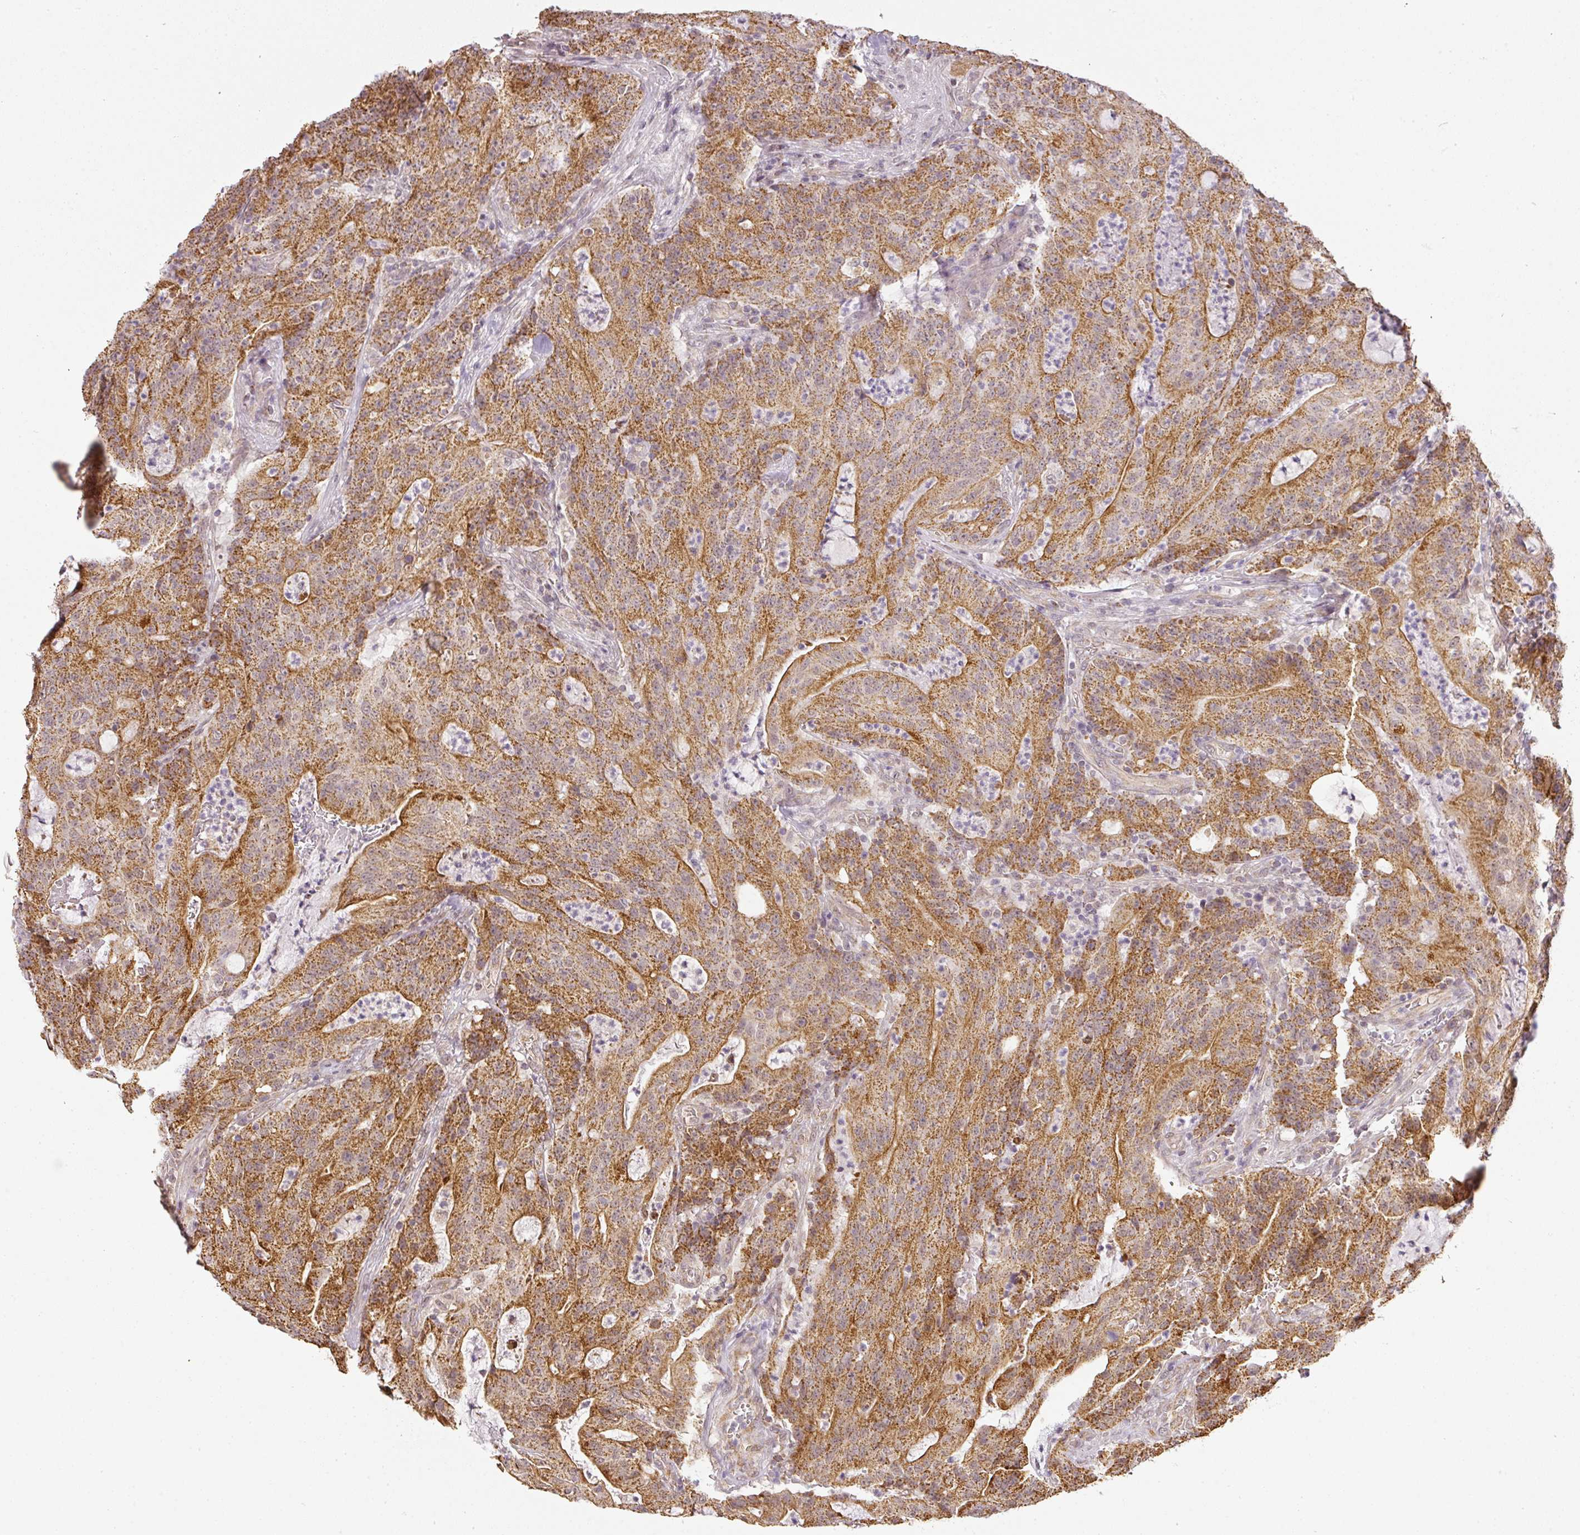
{"staining": {"intensity": "moderate", "quantity": ">75%", "location": "cytoplasmic/membranous"}, "tissue": "colorectal cancer", "cell_type": "Tumor cells", "image_type": "cancer", "snomed": [{"axis": "morphology", "description": "Adenocarcinoma, NOS"}, {"axis": "topography", "description": "Colon"}], "caption": "This photomicrograph reveals colorectal adenocarcinoma stained with immunohistochemistry (IHC) to label a protein in brown. The cytoplasmic/membranous of tumor cells show moderate positivity for the protein. Nuclei are counter-stained blue.", "gene": "MYOM2", "patient": {"sex": "male", "age": 83}}